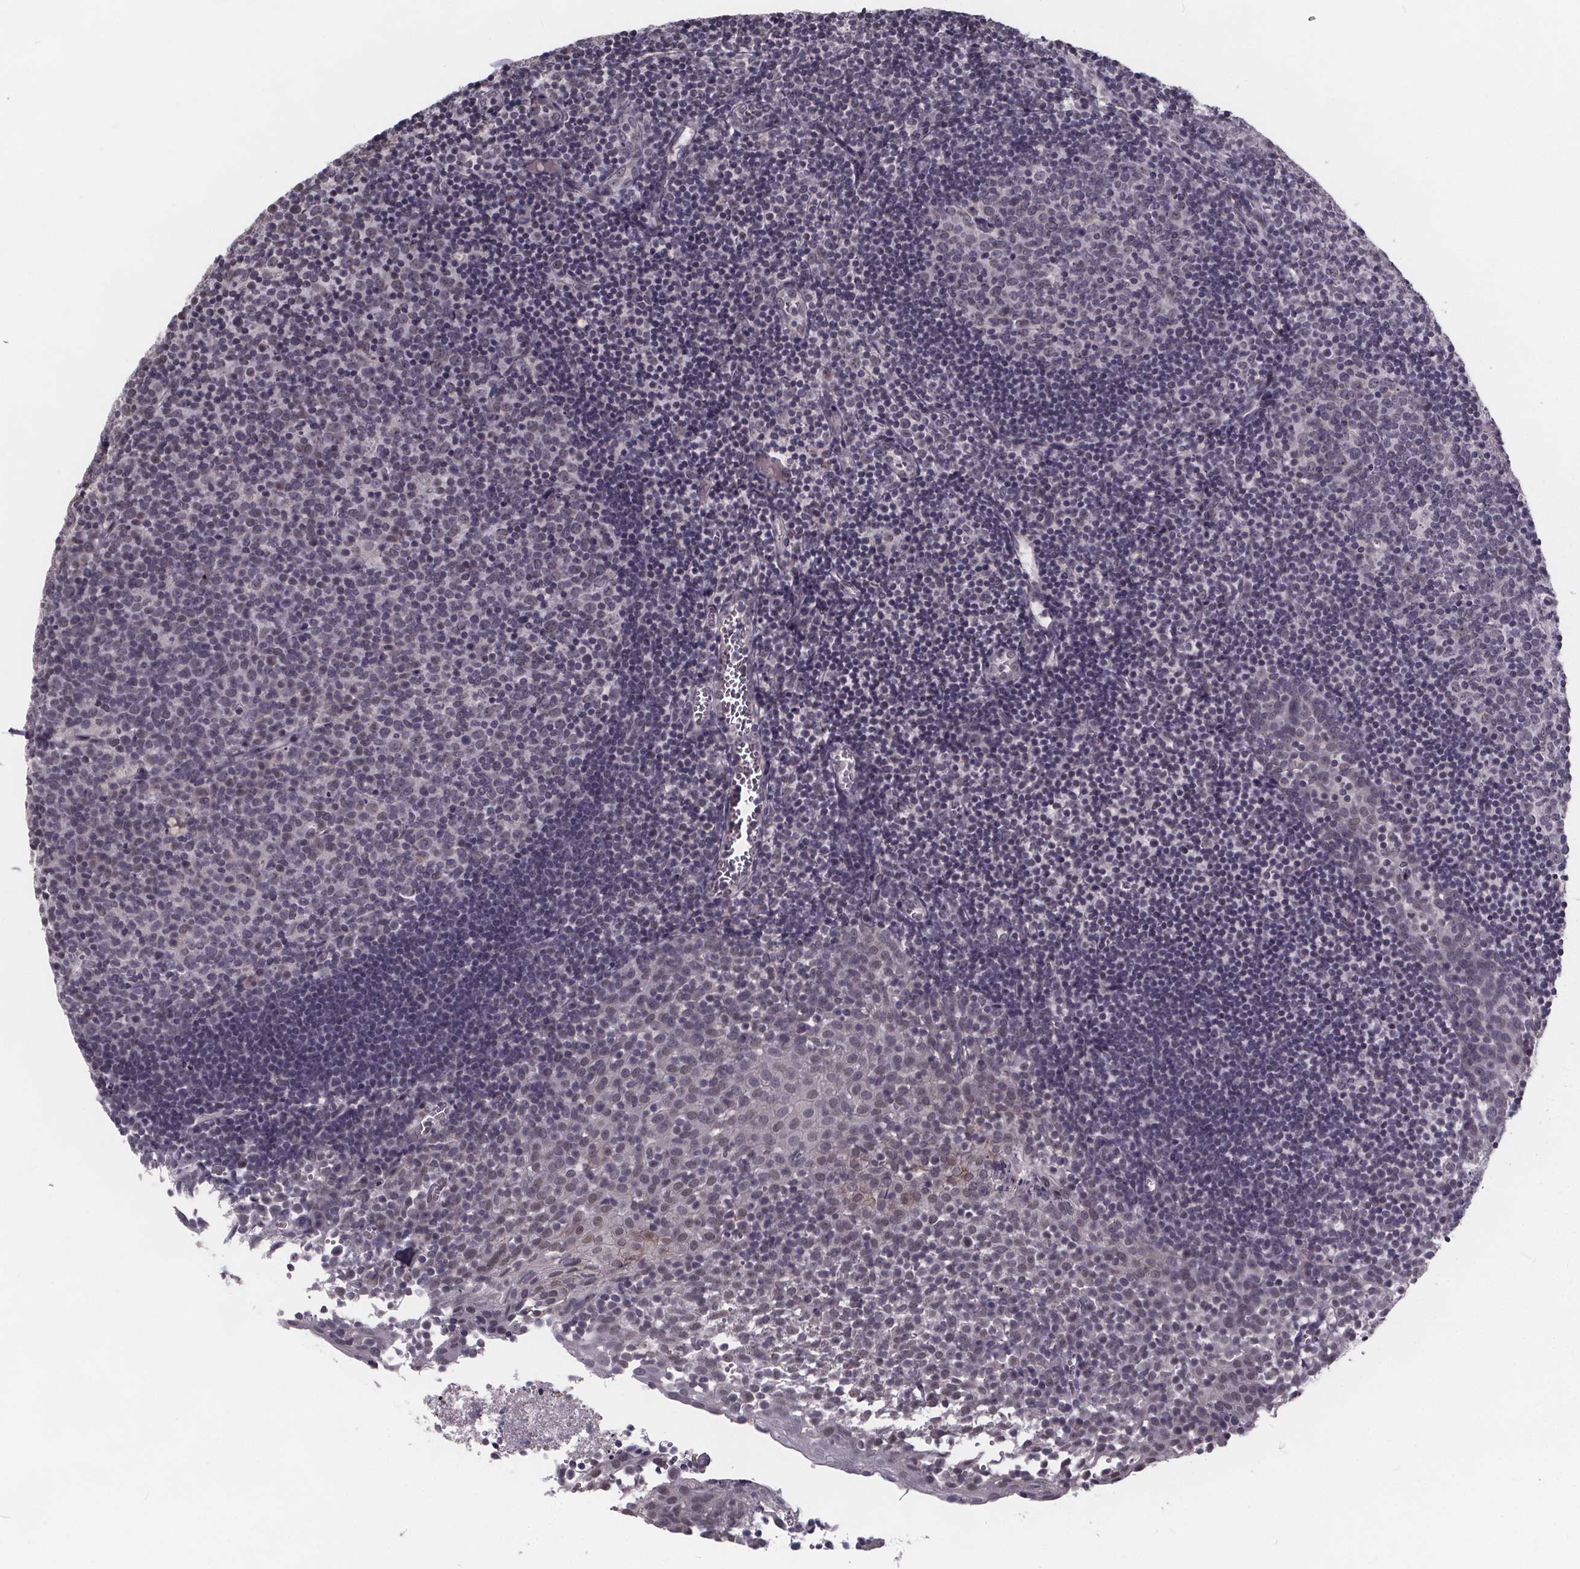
{"staining": {"intensity": "negative", "quantity": "none", "location": "none"}, "tissue": "lymph node", "cell_type": "Germinal center cells", "image_type": "normal", "snomed": [{"axis": "morphology", "description": "Normal tissue, NOS"}, {"axis": "topography", "description": "Lymph node"}], "caption": "Germinal center cells are negative for protein expression in normal human lymph node.", "gene": "FAM181B", "patient": {"sex": "female", "age": 21}}